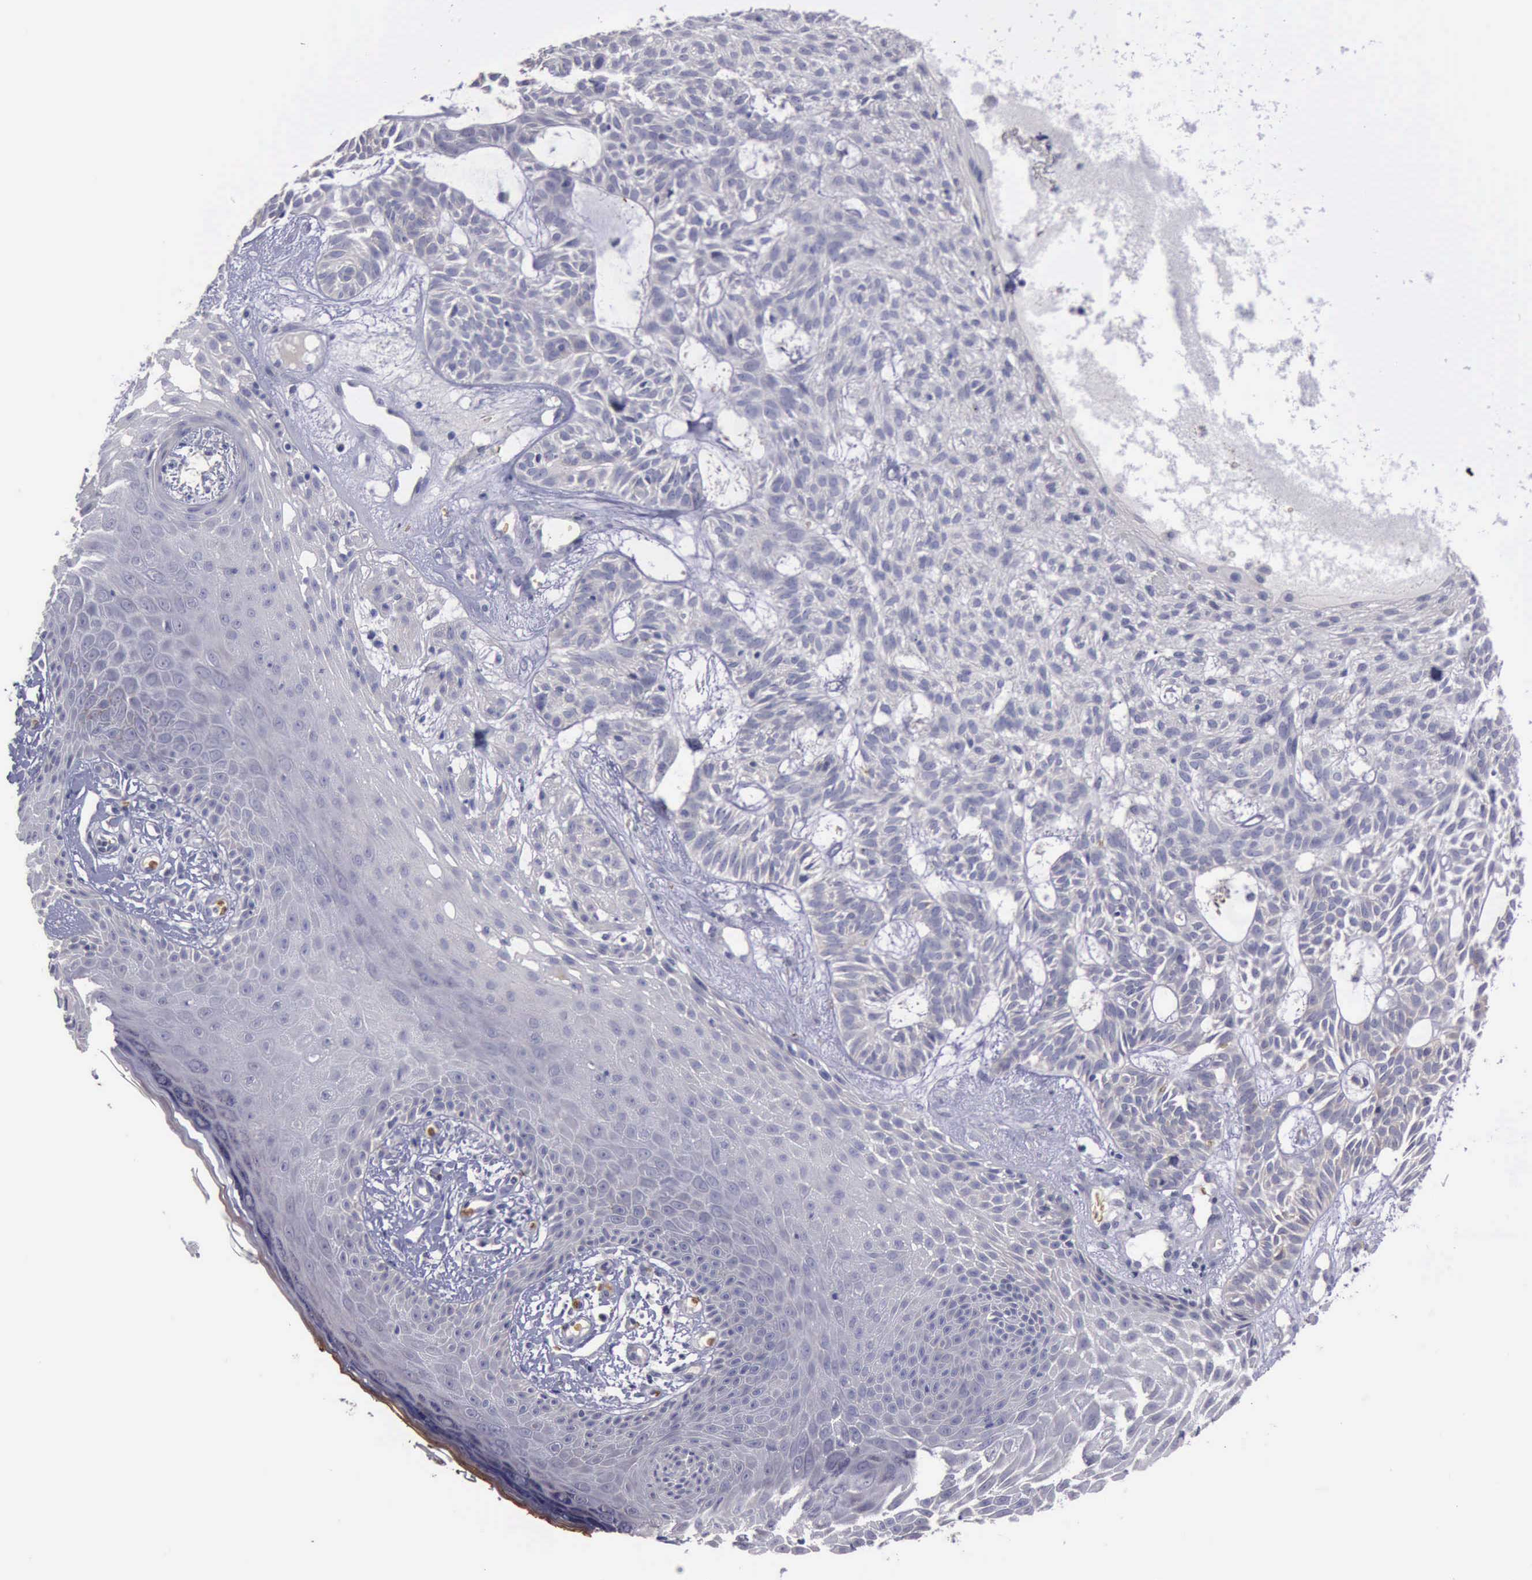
{"staining": {"intensity": "negative", "quantity": "none", "location": "none"}, "tissue": "skin cancer", "cell_type": "Tumor cells", "image_type": "cancer", "snomed": [{"axis": "morphology", "description": "Basal cell carcinoma"}, {"axis": "topography", "description": "Skin"}], "caption": "This is an immunohistochemistry (IHC) image of human basal cell carcinoma (skin). There is no expression in tumor cells.", "gene": "CEP128", "patient": {"sex": "male", "age": 75}}